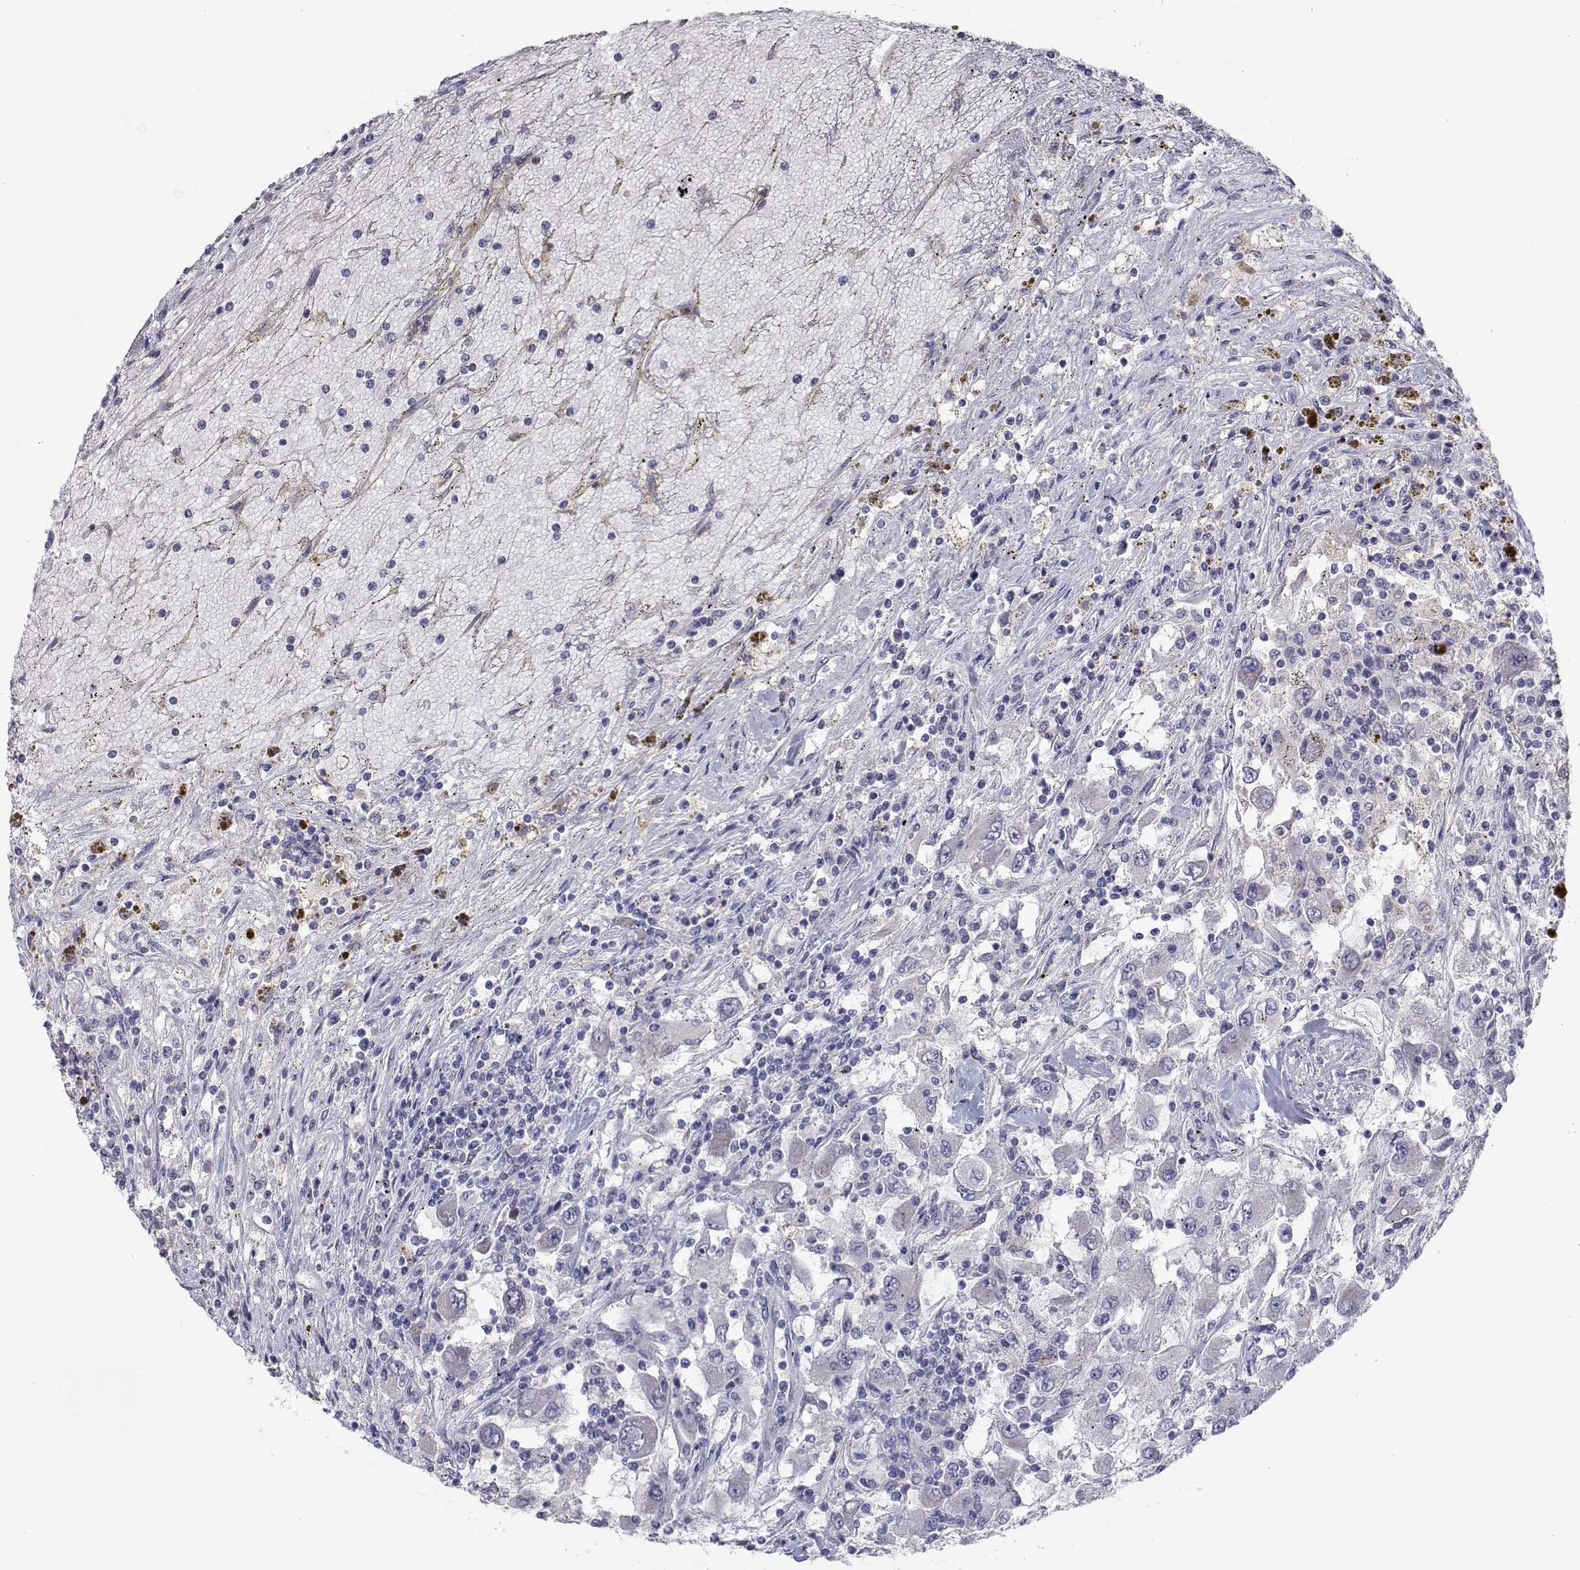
{"staining": {"intensity": "negative", "quantity": "none", "location": "none"}, "tissue": "renal cancer", "cell_type": "Tumor cells", "image_type": "cancer", "snomed": [{"axis": "morphology", "description": "Adenocarcinoma, NOS"}, {"axis": "topography", "description": "Kidney"}], "caption": "A micrograph of renal cancer stained for a protein demonstrates no brown staining in tumor cells.", "gene": "RBPJL", "patient": {"sex": "female", "age": 67}}